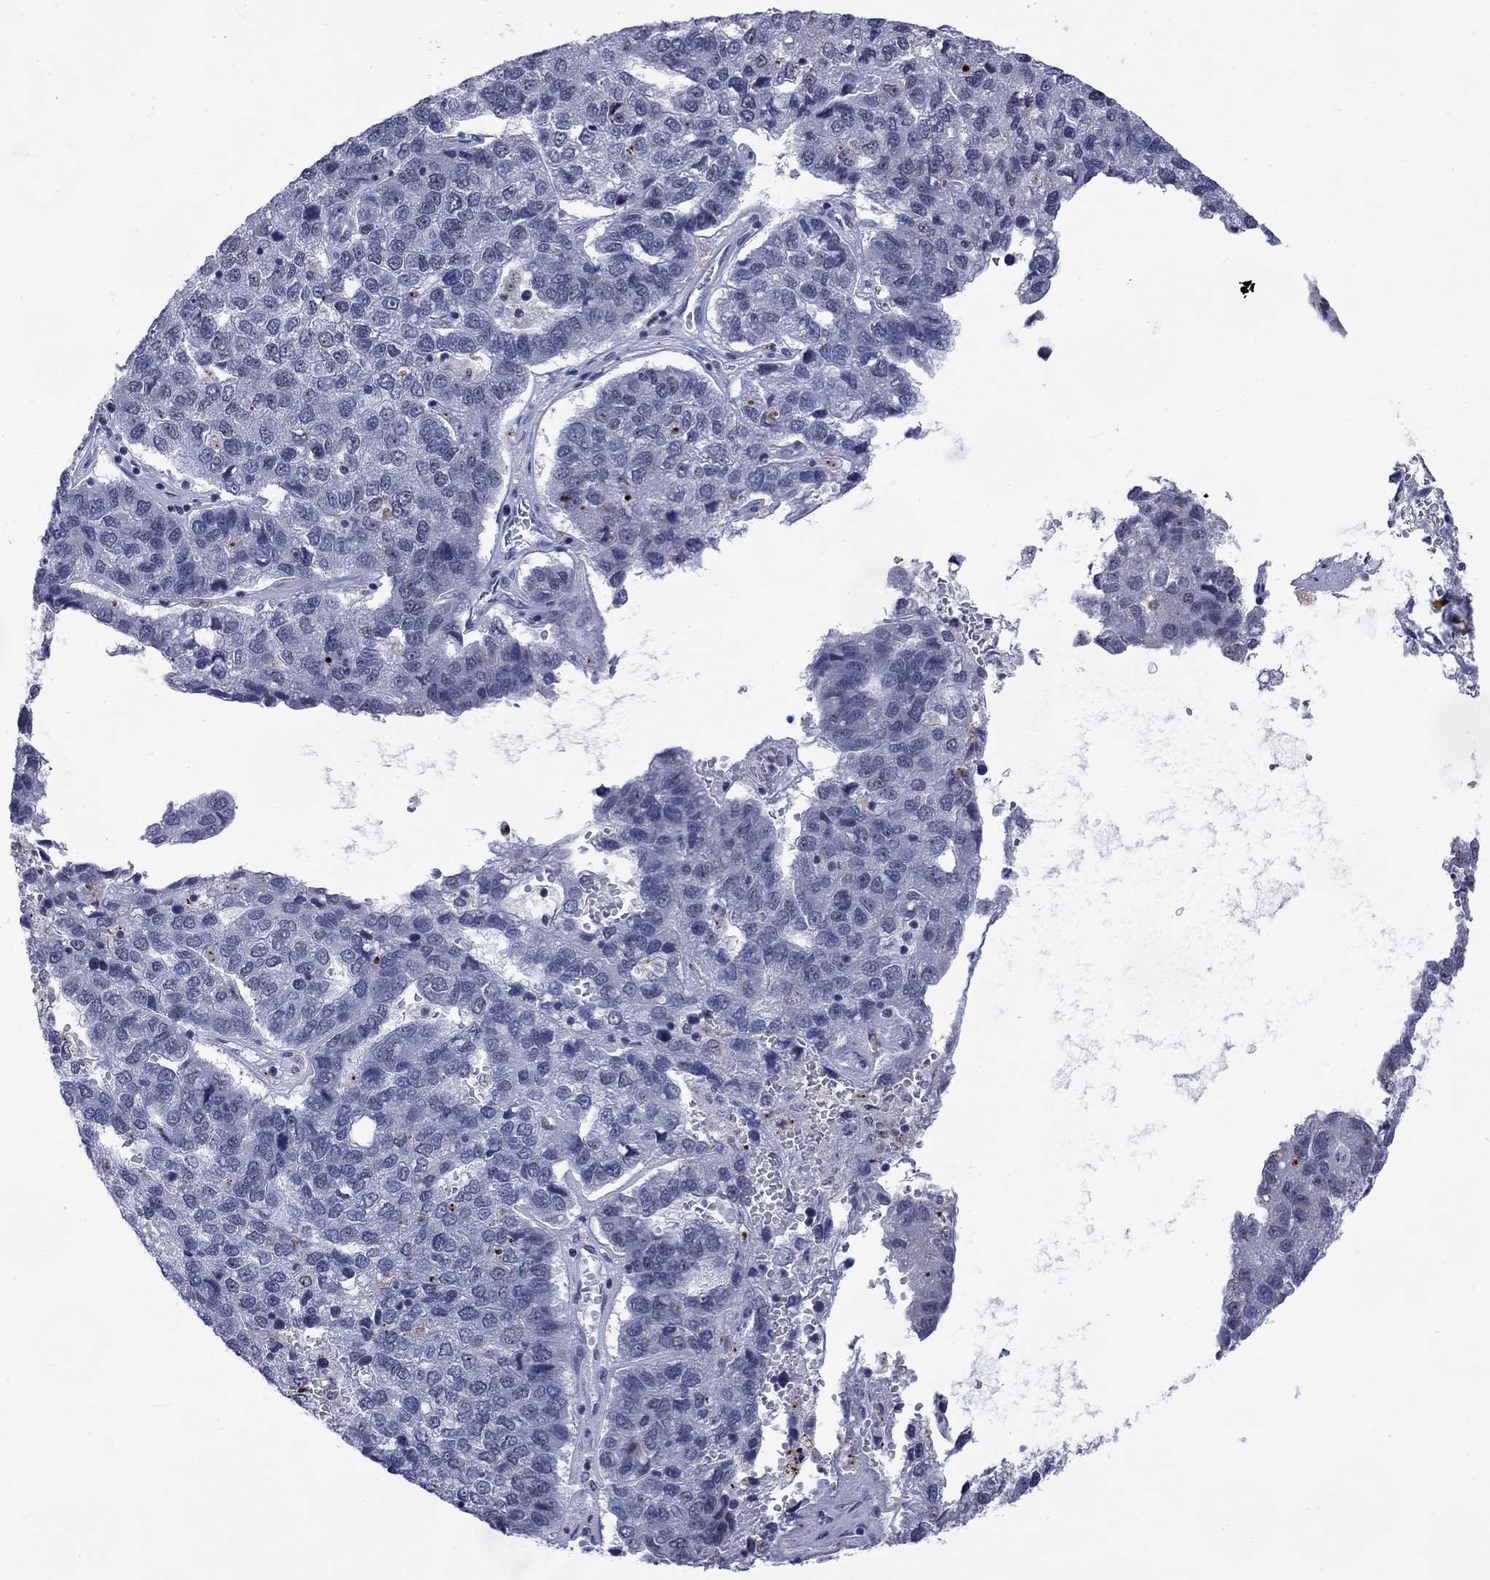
{"staining": {"intensity": "negative", "quantity": "none", "location": "none"}, "tissue": "pancreatic cancer", "cell_type": "Tumor cells", "image_type": "cancer", "snomed": [{"axis": "morphology", "description": "Adenocarcinoma, NOS"}, {"axis": "topography", "description": "Pancreas"}], "caption": "Immunohistochemistry photomicrograph of pancreatic adenocarcinoma stained for a protein (brown), which displays no staining in tumor cells.", "gene": "CSRNP3", "patient": {"sex": "female", "age": 61}}